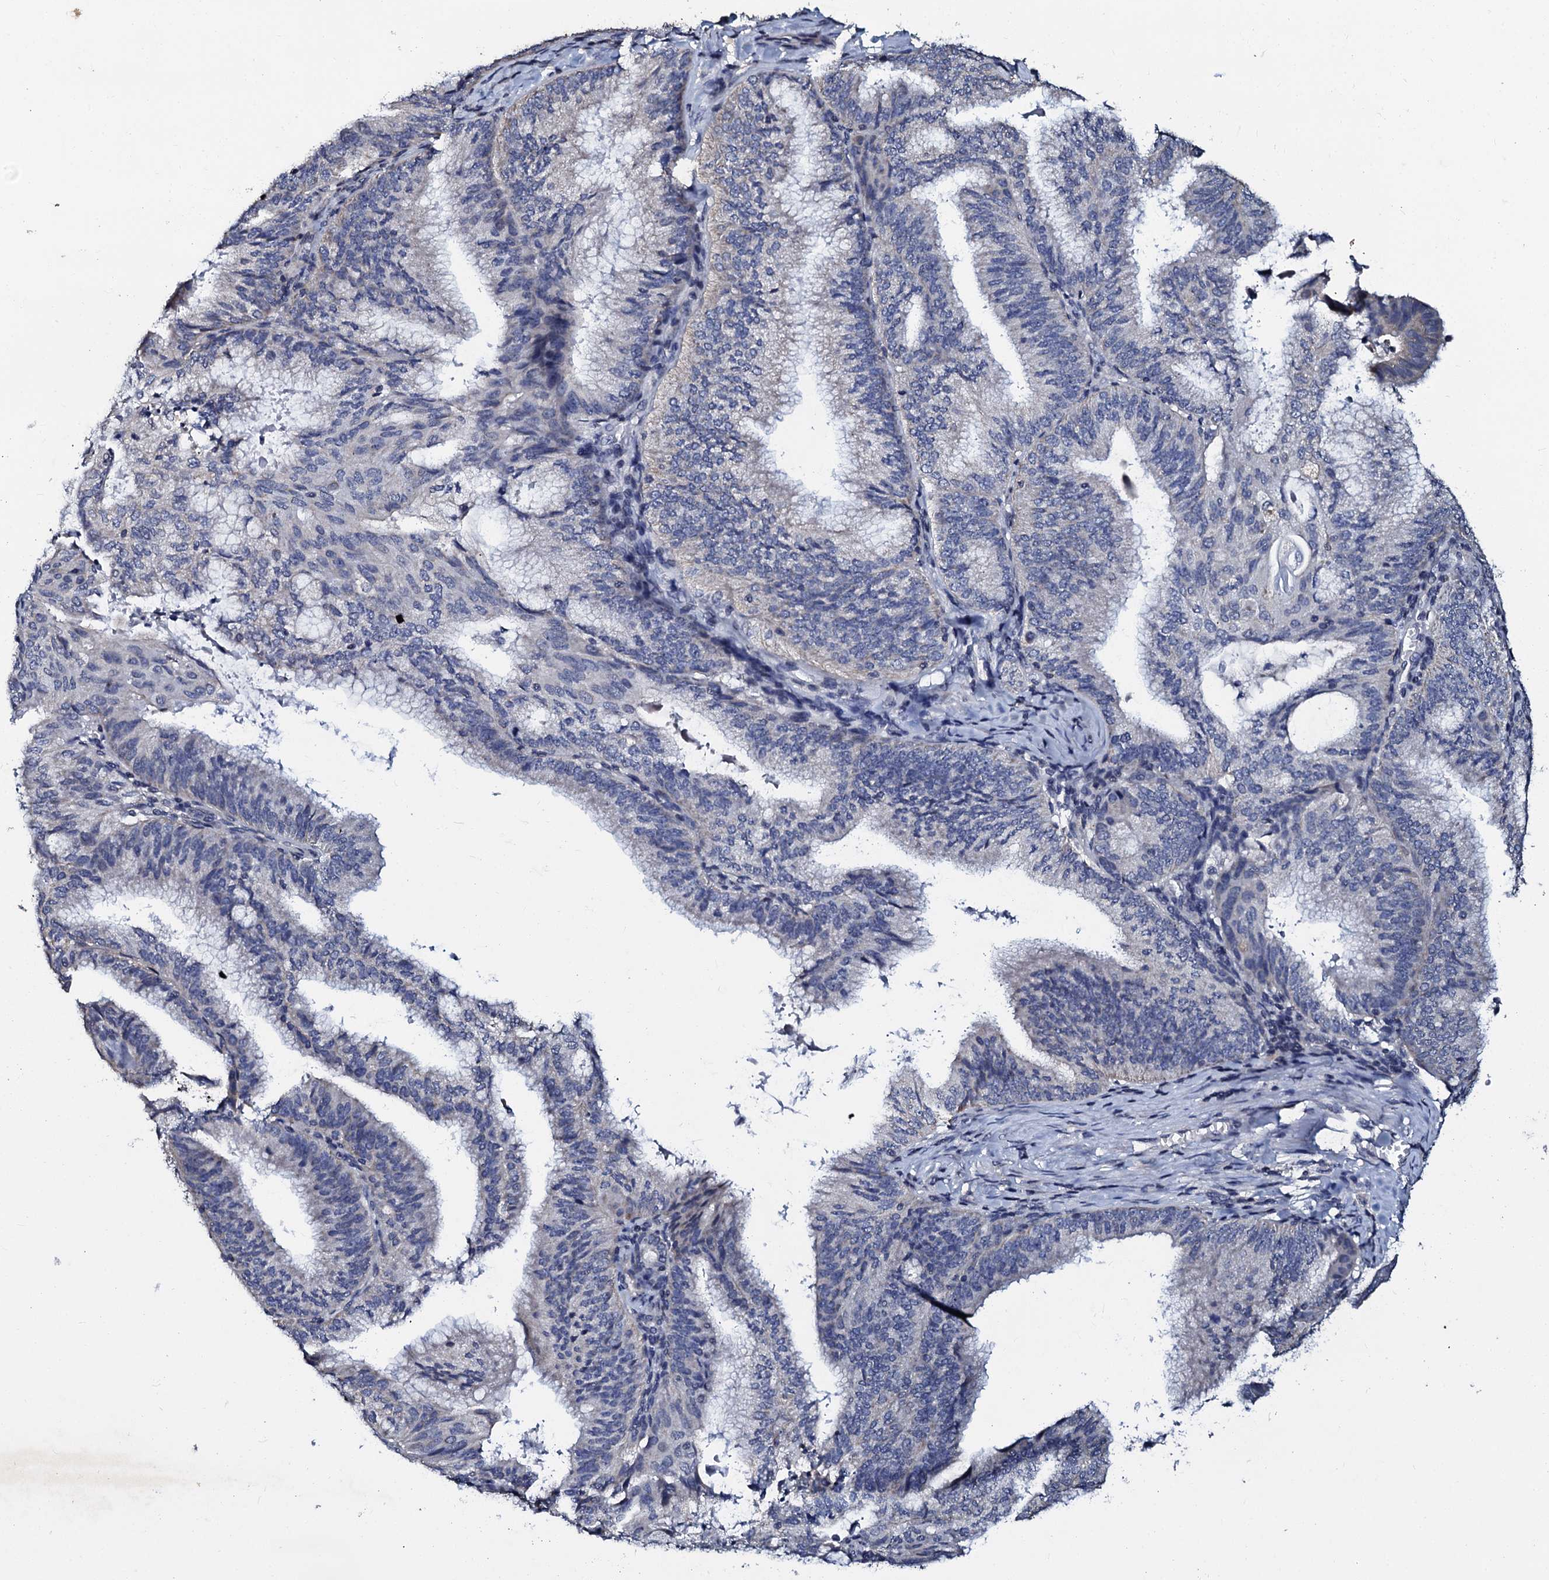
{"staining": {"intensity": "negative", "quantity": "none", "location": "none"}, "tissue": "endometrial cancer", "cell_type": "Tumor cells", "image_type": "cancer", "snomed": [{"axis": "morphology", "description": "Adenocarcinoma, NOS"}, {"axis": "topography", "description": "Endometrium"}], "caption": "This is an IHC image of endometrial cancer (adenocarcinoma). There is no expression in tumor cells.", "gene": "SLC37A4", "patient": {"sex": "female", "age": 49}}